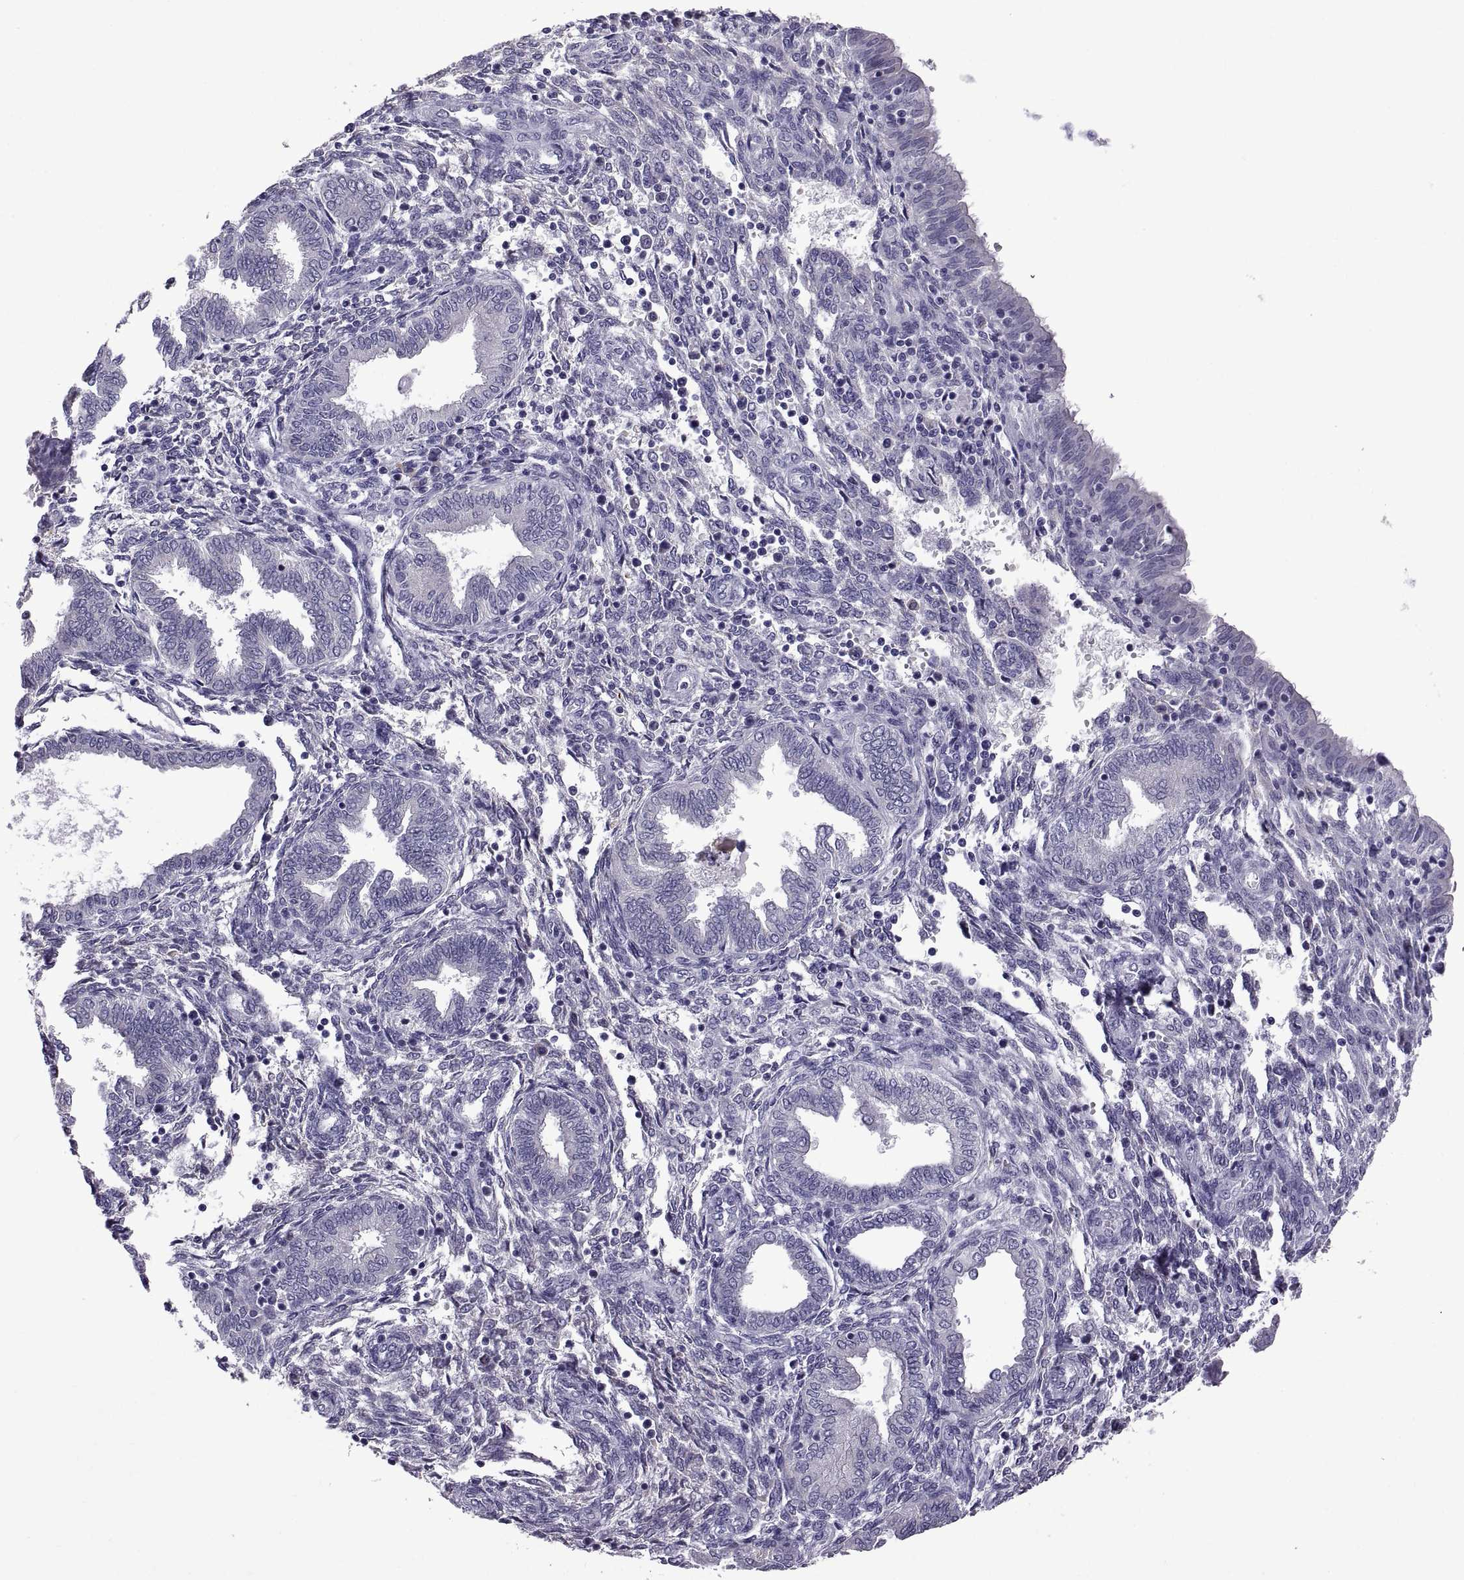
{"staining": {"intensity": "negative", "quantity": "none", "location": "none"}, "tissue": "endometrium", "cell_type": "Cells in endometrial stroma", "image_type": "normal", "snomed": [{"axis": "morphology", "description": "Normal tissue, NOS"}, {"axis": "topography", "description": "Endometrium"}], "caption": "The image reveals no staining of cells in endometrial stroma in benign endometrium. (DAB (3,3'-diaminobenzidine) immunohistochemistry with hematoxylin counter stain).", "gene": "MAGEB18", "patient": {"sex": "female", "age": 42}}